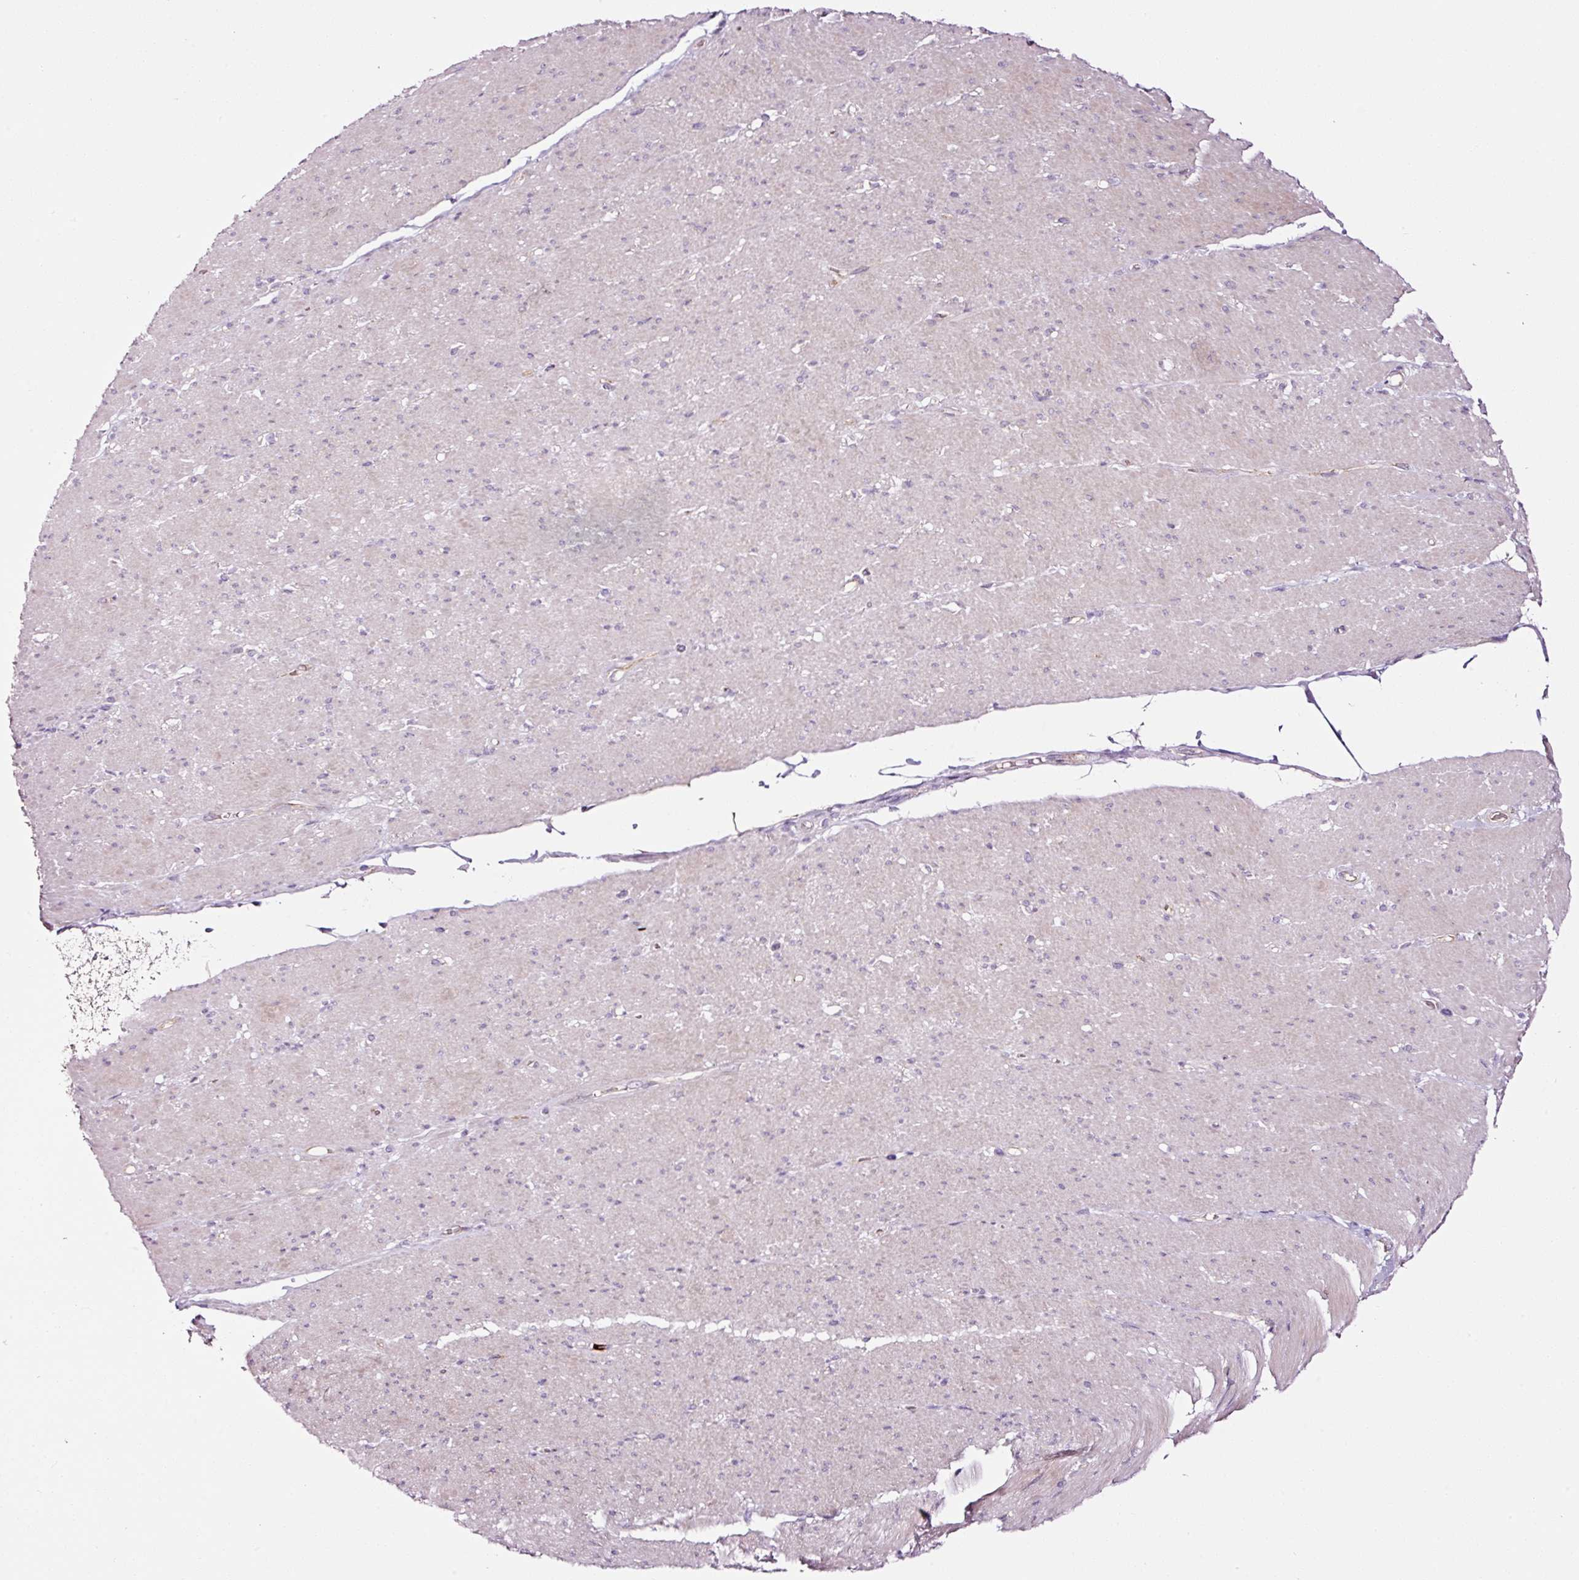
{"staining": {"intensity": "negative", "quantity": "none", "location": "none"}, "tissue": "smooth muscle", "cell_type": "Smooth muscle cells", "image_type": "normal", "snomed": [{"axis": "morphology", "description": "Normal tissue, NOS"}, {"axis": "topography", "description": "Smooth muscle"}, {"axis": "topography", "description": "Rectum"}], "caption": "Immunohistochemistry photomicrograph of normal human smooth muscle stained for a protein (brown), which reveals no staining in smooth muscle cells. (Brightfield microscopy of DAB (3,3'-diaminobenzidine) immunohistochemistry (IHC) at high magnification).", "gene": "ABCB4", "patient": {"sex": "male", "age": 53}}